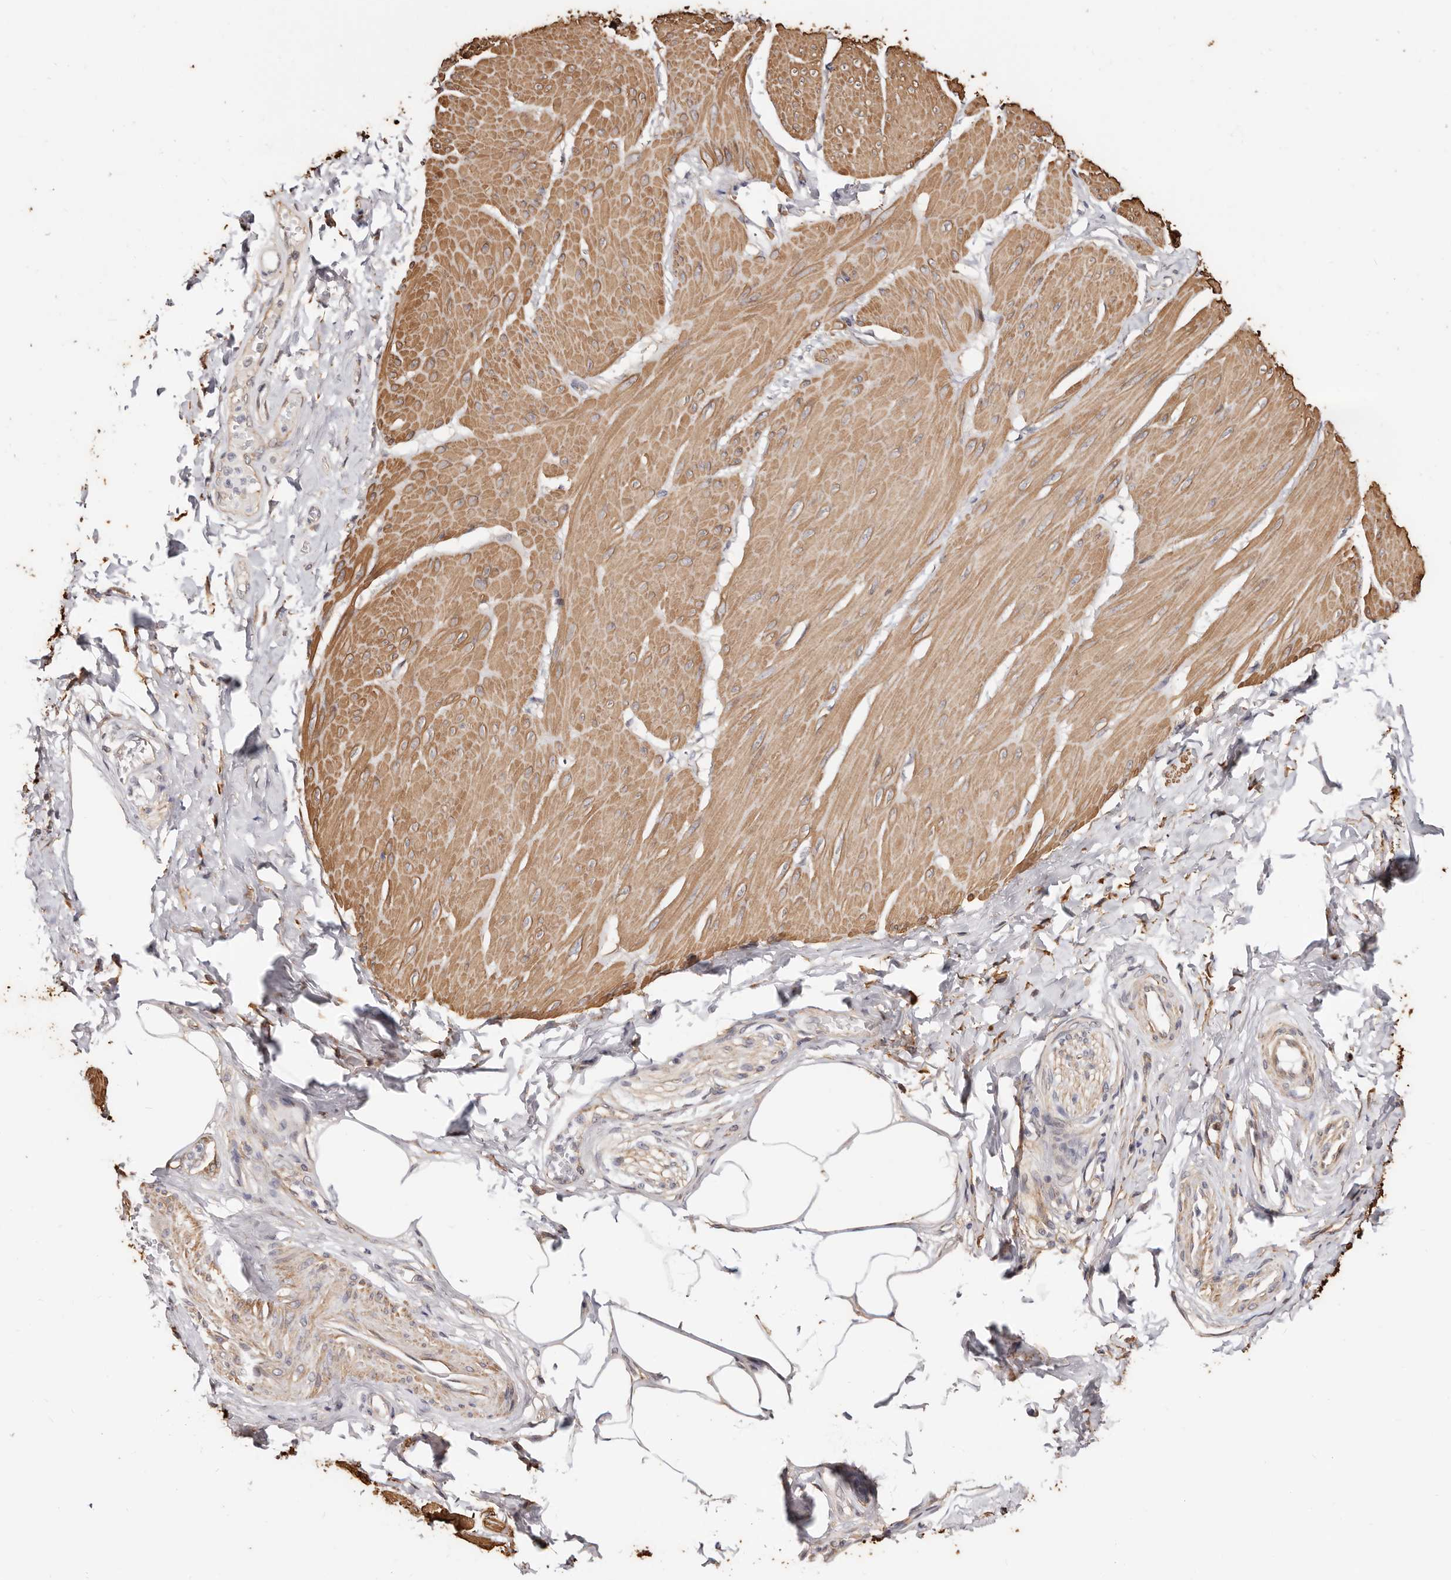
{"staining": {"intensity": "moderate", "quantity": ">75%", "location": "cytoplasmic/membranous"}, "tissue": "smooth muscle", "cell_type": "Smooth muscle cells", "image_type": "normal", "snomed": [{"axis": "morphology", "description": "Urothelial carcinoma, High grade"}, {"axis": "topography", "description": "Urinary bladder"}], "caption": "Smooth muscle stained with IHC exhibits moderate cytoplasmic/membranous expression in approximately >75% of smooth muscle cells.", "gene": "TRIP13", "patient": {"sex": "male", "age": 46}}